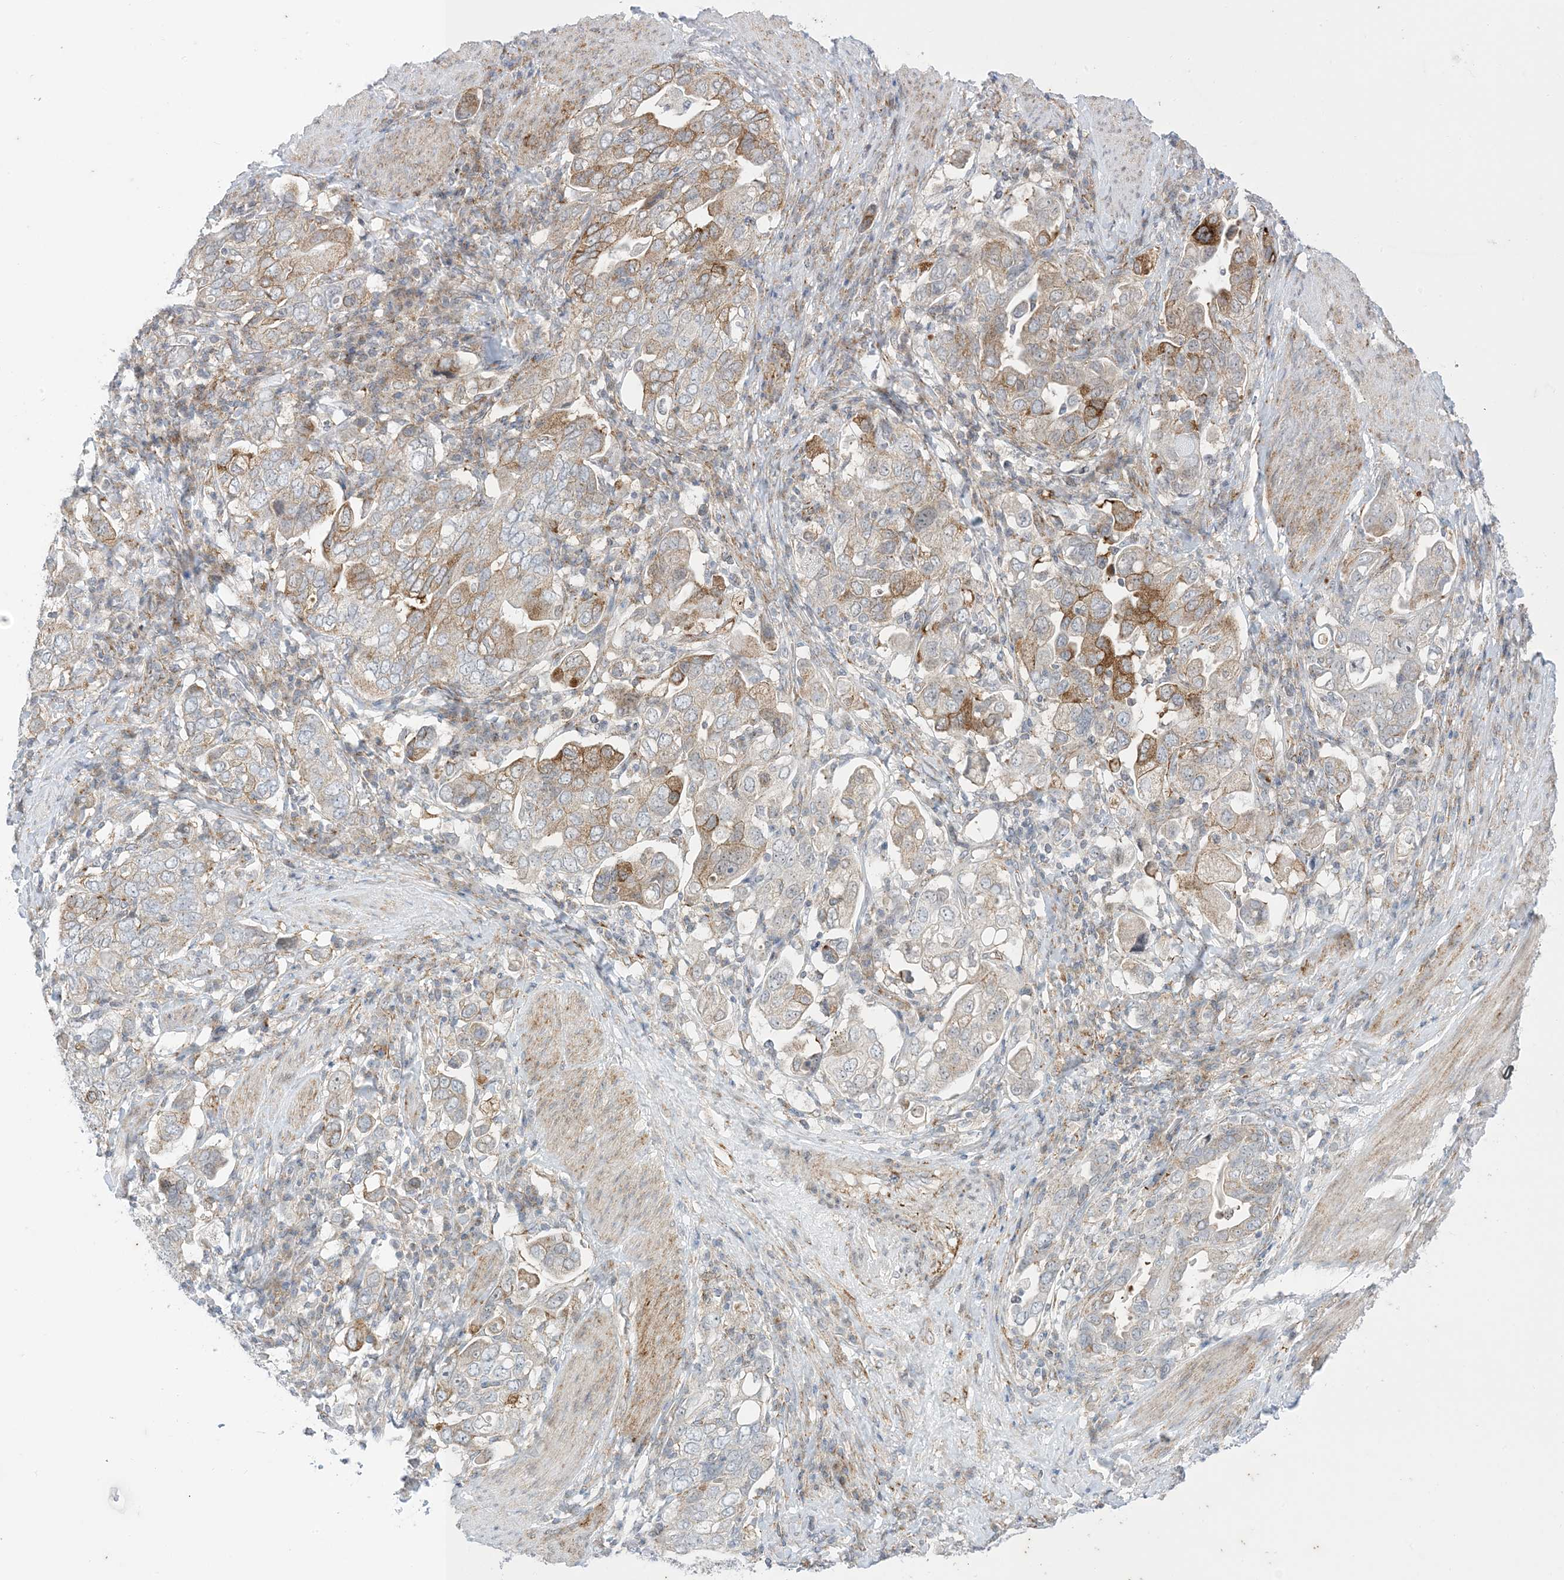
{"staining": {"intensity": "moderate", "quantity": "<25%", "location": "cytoplasmic/membranous"}, "tissue": "stomach cancer", "cell_type": "Tumor cells", "image_type": "cancer", "snomed": [{"axis": "morphology", "description": "Adenocarcinoma, NOS"}, {"axis": "topography", "description": "Stomach, upper"}], "caption": "The photomicrograph exhibits a brown stain indicating the presence of a protein in the cytoplasmic/membranous of tumor cells in stomach adenocarcinoma.", "gene": "RAC1", "patient": {"sex": "male", "age": 62}}